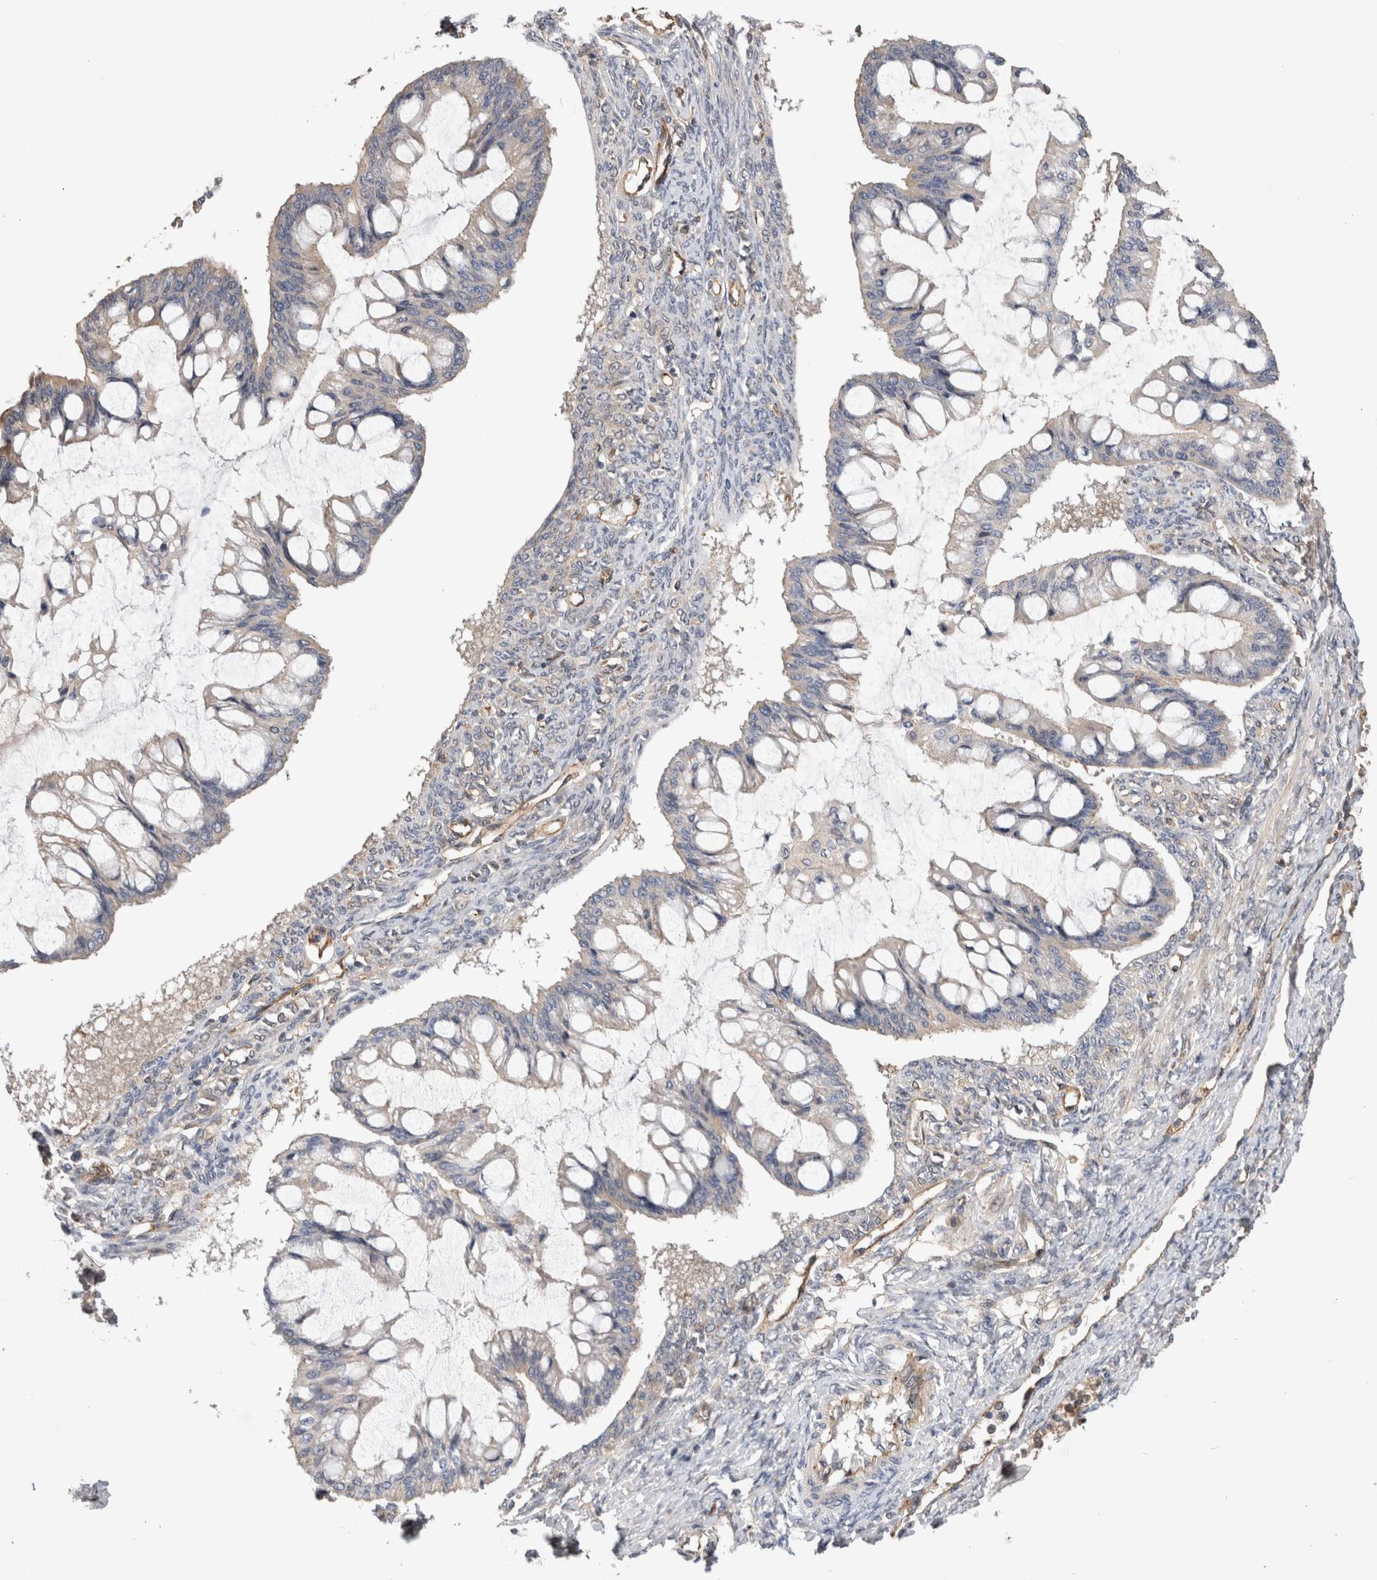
{"staining": {"intensity": "negative", "quantity": "none", "location": "none"}, "tissue": "ovarian cancer", "cell_type": "Tumor cells", "image_type": "cancer", "snomed": [{"axis": "morphology", "description": "Cystadenocarcinoma, mucinous, NOS"}, {"axis": "topography", "description": "Ovary"}], "caption": "Immunohistochemistry (IHC) image of neoplastic tissue: ovarian cancer stained with DAB (3,3'-diaminobenzidine) demonstrates no significant protein staining in tumor cells.", "gene": "BNIP2", "patient": {"sex": "female", "age": 73}}